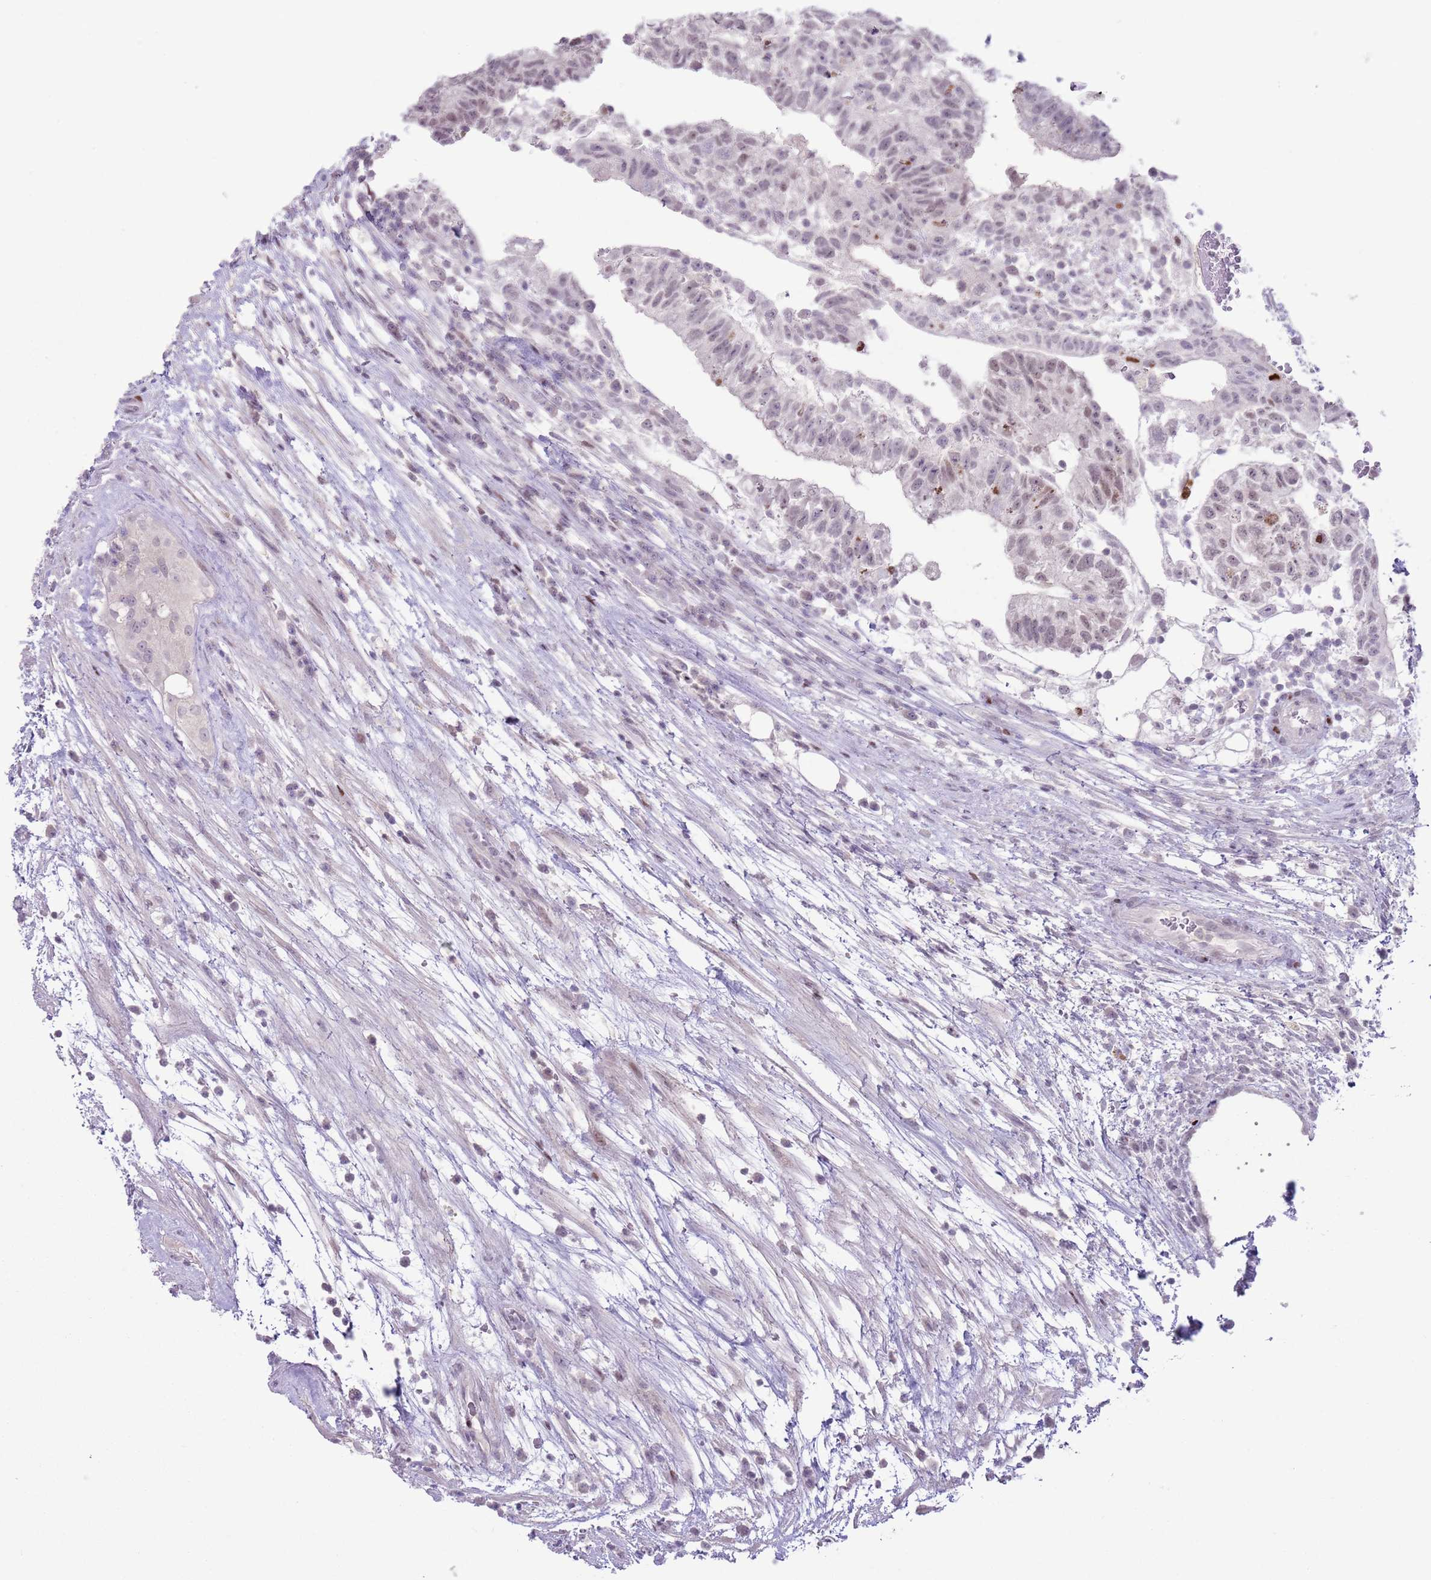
{"staining": {"intensity": "strong", "quantity": "<25%", "location": "nuclear"}, "tissue": "testis cancer", "cell_type": "Tumor cells", "image_type": "cancer", "snomed": [{"axis": "morphology", "description": "Normal tissue, NOS"}, {"axis": "morphology", "description": "Carcinoma, Embryonal, NOS"}, {"axis": "topography", "description": "Testis"}], "caption": "A photomicrograph showing strong nuclear expression in about <25% of tumor cells in testis cancer, as visualized by brown immunohistochemical staining.", "gene": "MFSD10", "patient": {"sex": "male", "age": 32}}